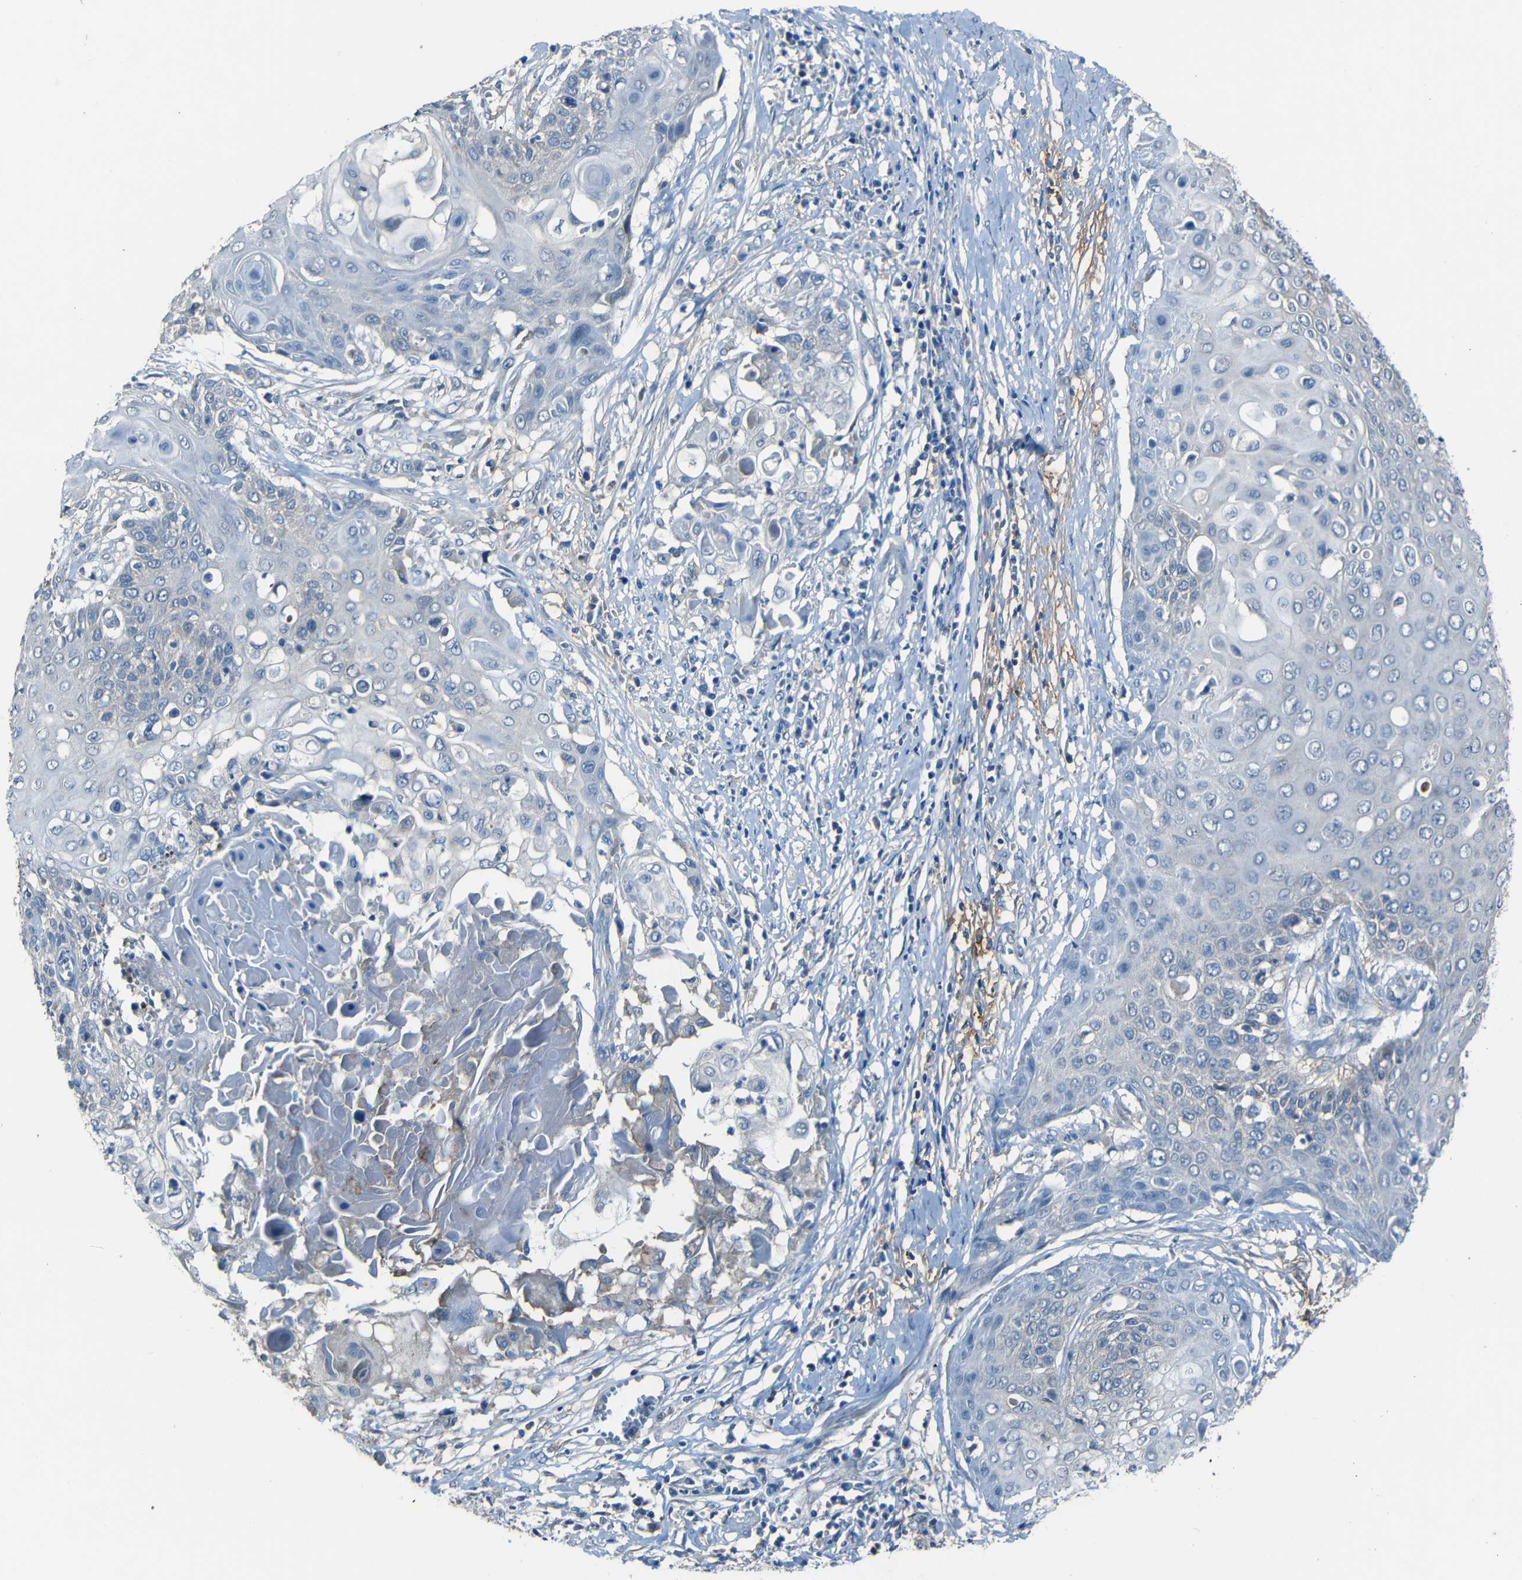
{"staining": {"intensity": "negative", "quantity": "none", "location": "none"}, "tissue": "cervical cancer", "cell_type": "Tumor cells", "image_type": "cancer", "snomed": [{"axis": "morphology", "description": "Squamous cell carcinoma, NOS"}, {"axis": "topography", "description": "Cervix"}], "caption": "A high-resolution histopathology image shows immunohistochemistry staining of squamous cell carcinoma (cervical), which shows no significant positivity in tumor cells. (DAB (3,3'-diaminobenzidine) immunohistochemistry (IHC), high magnification).", "gene": "SLA", "patient": {"sex": "female", "age": 39}}